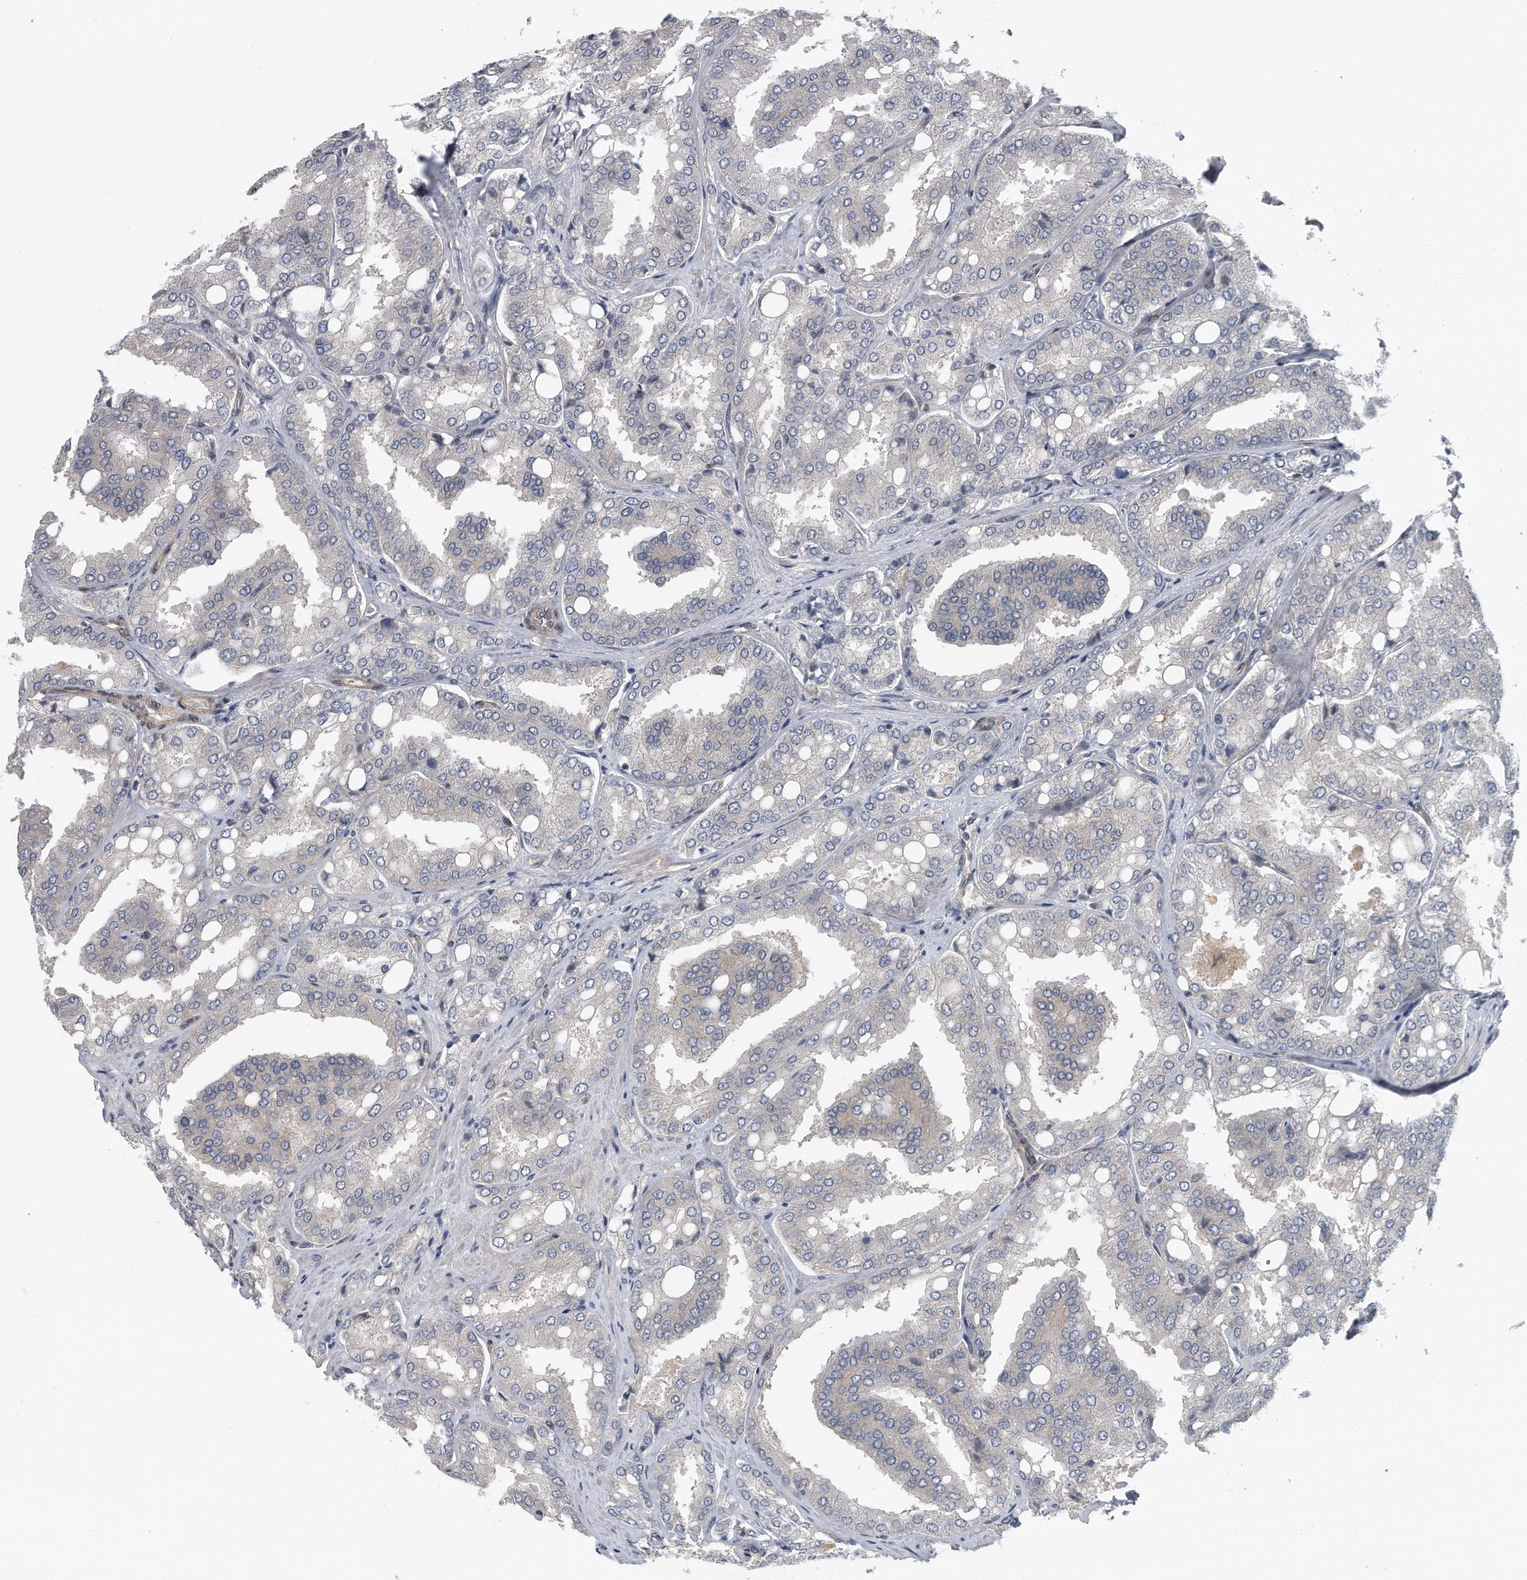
{"staining": {"intensity": "negative", "quantity": "none", "location": "none"}, "tissue": "prostate cancer", "cell_type": "Tumor cells", "image_type": "cancer", "snomed": [{"axis": "morphology", "description": "Adenocarcinoma, High grade"}, {"axis": "topography", "description": "Prostate"}], "caption": "IHC of human prostate cancer demonstrates no positivity in tumor cells.", "gene": "ZNF79", "patient": {"sex": "male", "age": 50}}